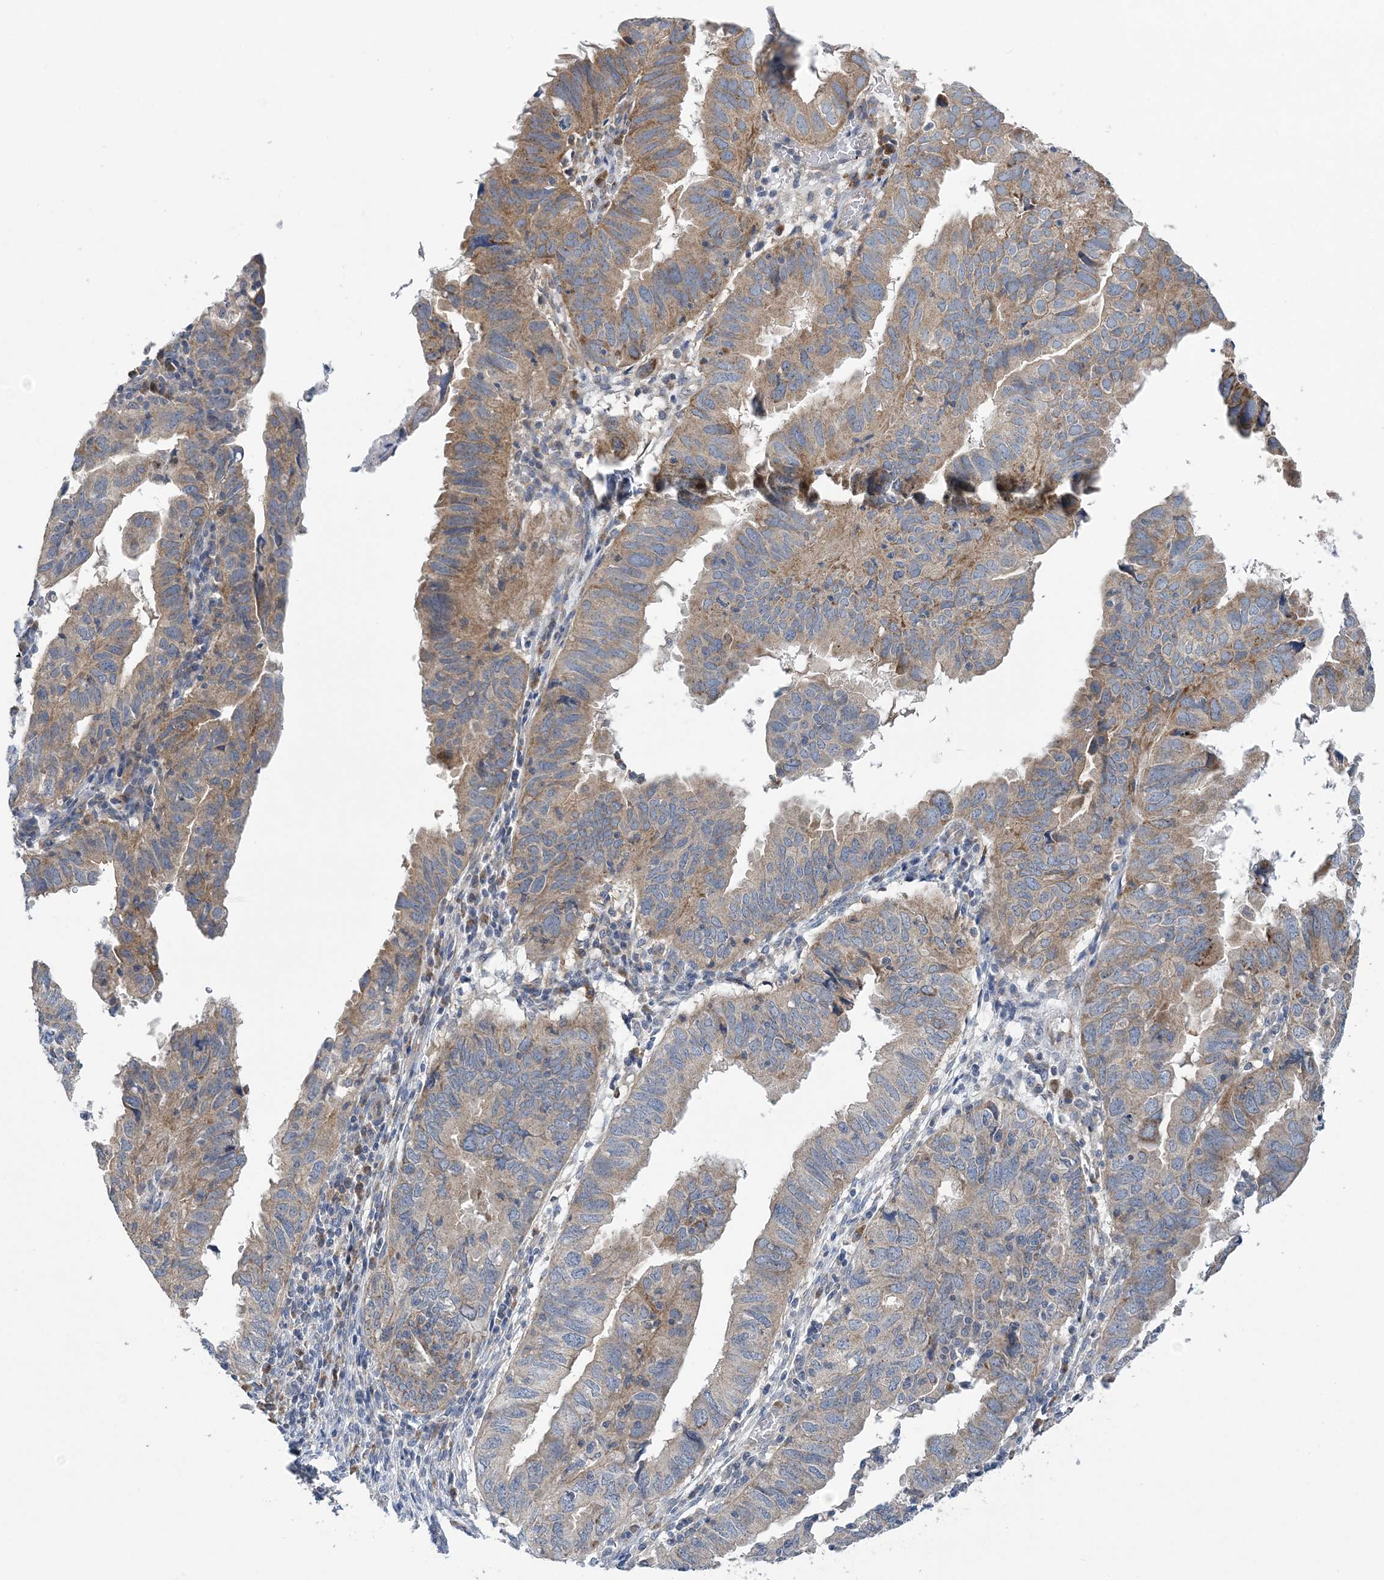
{"staining": {"intensity": "moderate", "quantity": ">75%", "location": "cytoplasmic/membranous"}, "tissue": "endometrial cancer", "cell_type": "Tumor cells", "image_type": "cancer", "snomed": [{"axis": "morphology", "description": "Adenocarcinoma, NOS"}, {"axis": "topography", "description": "Uterus"}], "caption": "A high-resolution histopathology image shows IHC staining of endometrial adenocarcinoma, which exhibits moderate cytoplasmic/membranous staining in about >75% of tumor cells.", "gene": "COPE", "patient": {"sex": "female", "age": 77}}